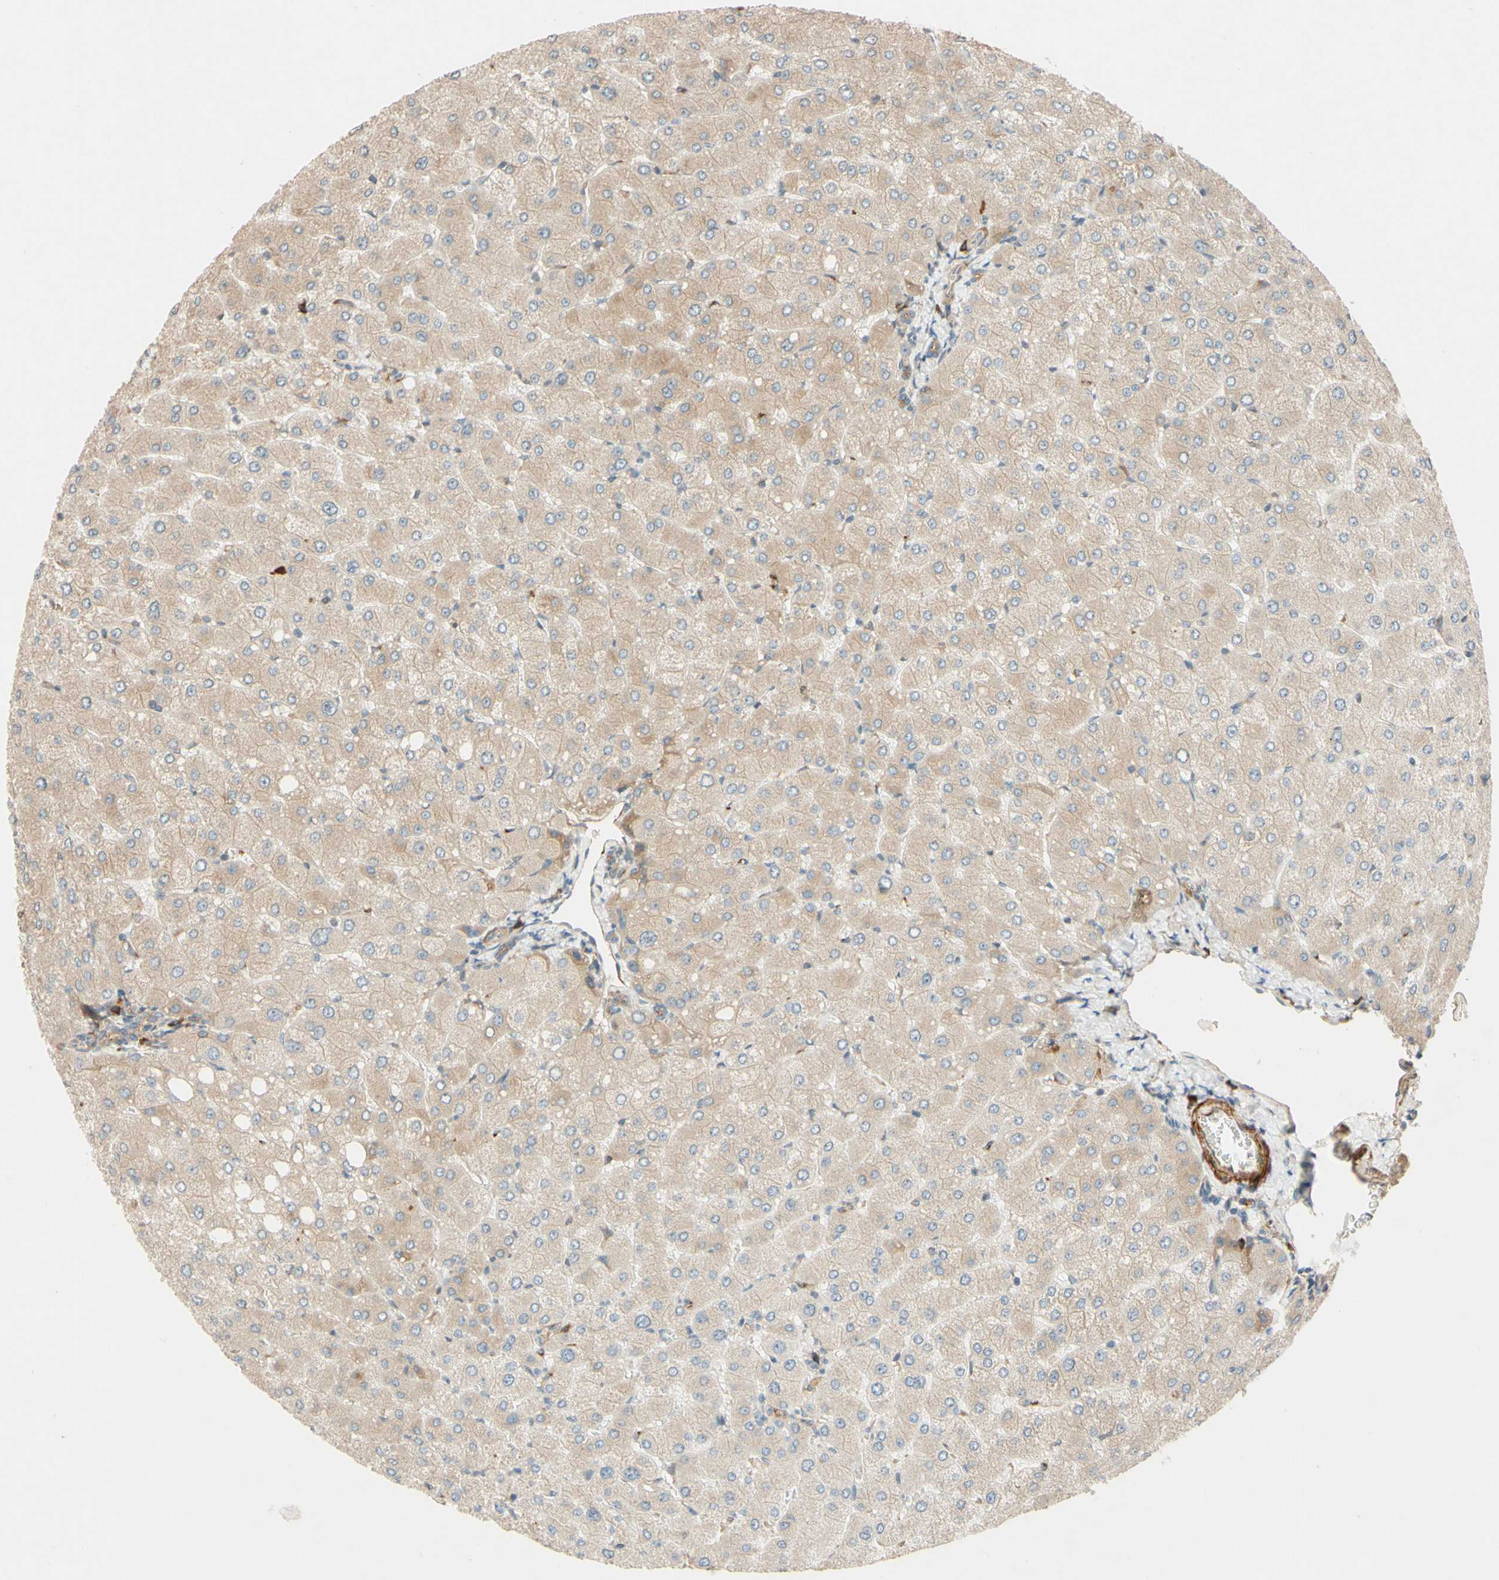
{"staining": {"intensity": "weak", "quantity": ">75%", "location": "cytoplasmic/membranous"}, "tissue": "liver", "cell_type": "Cholangiocytes", "image_type": "normal", "snomed": [{"axis": "morphology", "description": "Normal tissue, NOS"}, {"axis": "topography", "description": "Liver"}], "caption": "Immunohistochemistry (IHC) staining of normal liver, which displays low levels of weak cytoplasmic/membranous positivity in about >75% of cholangiocytes indicating weak cytoplasmic/membranous protein staining. The staining was performed using DAB (3,3'-diaminobenzidine) (brown) for protein detection and nuclei were counterstained in hematoxylin (blue).", "gene": "PTPRU", "patient": {"sex": "male", "age": 55}}